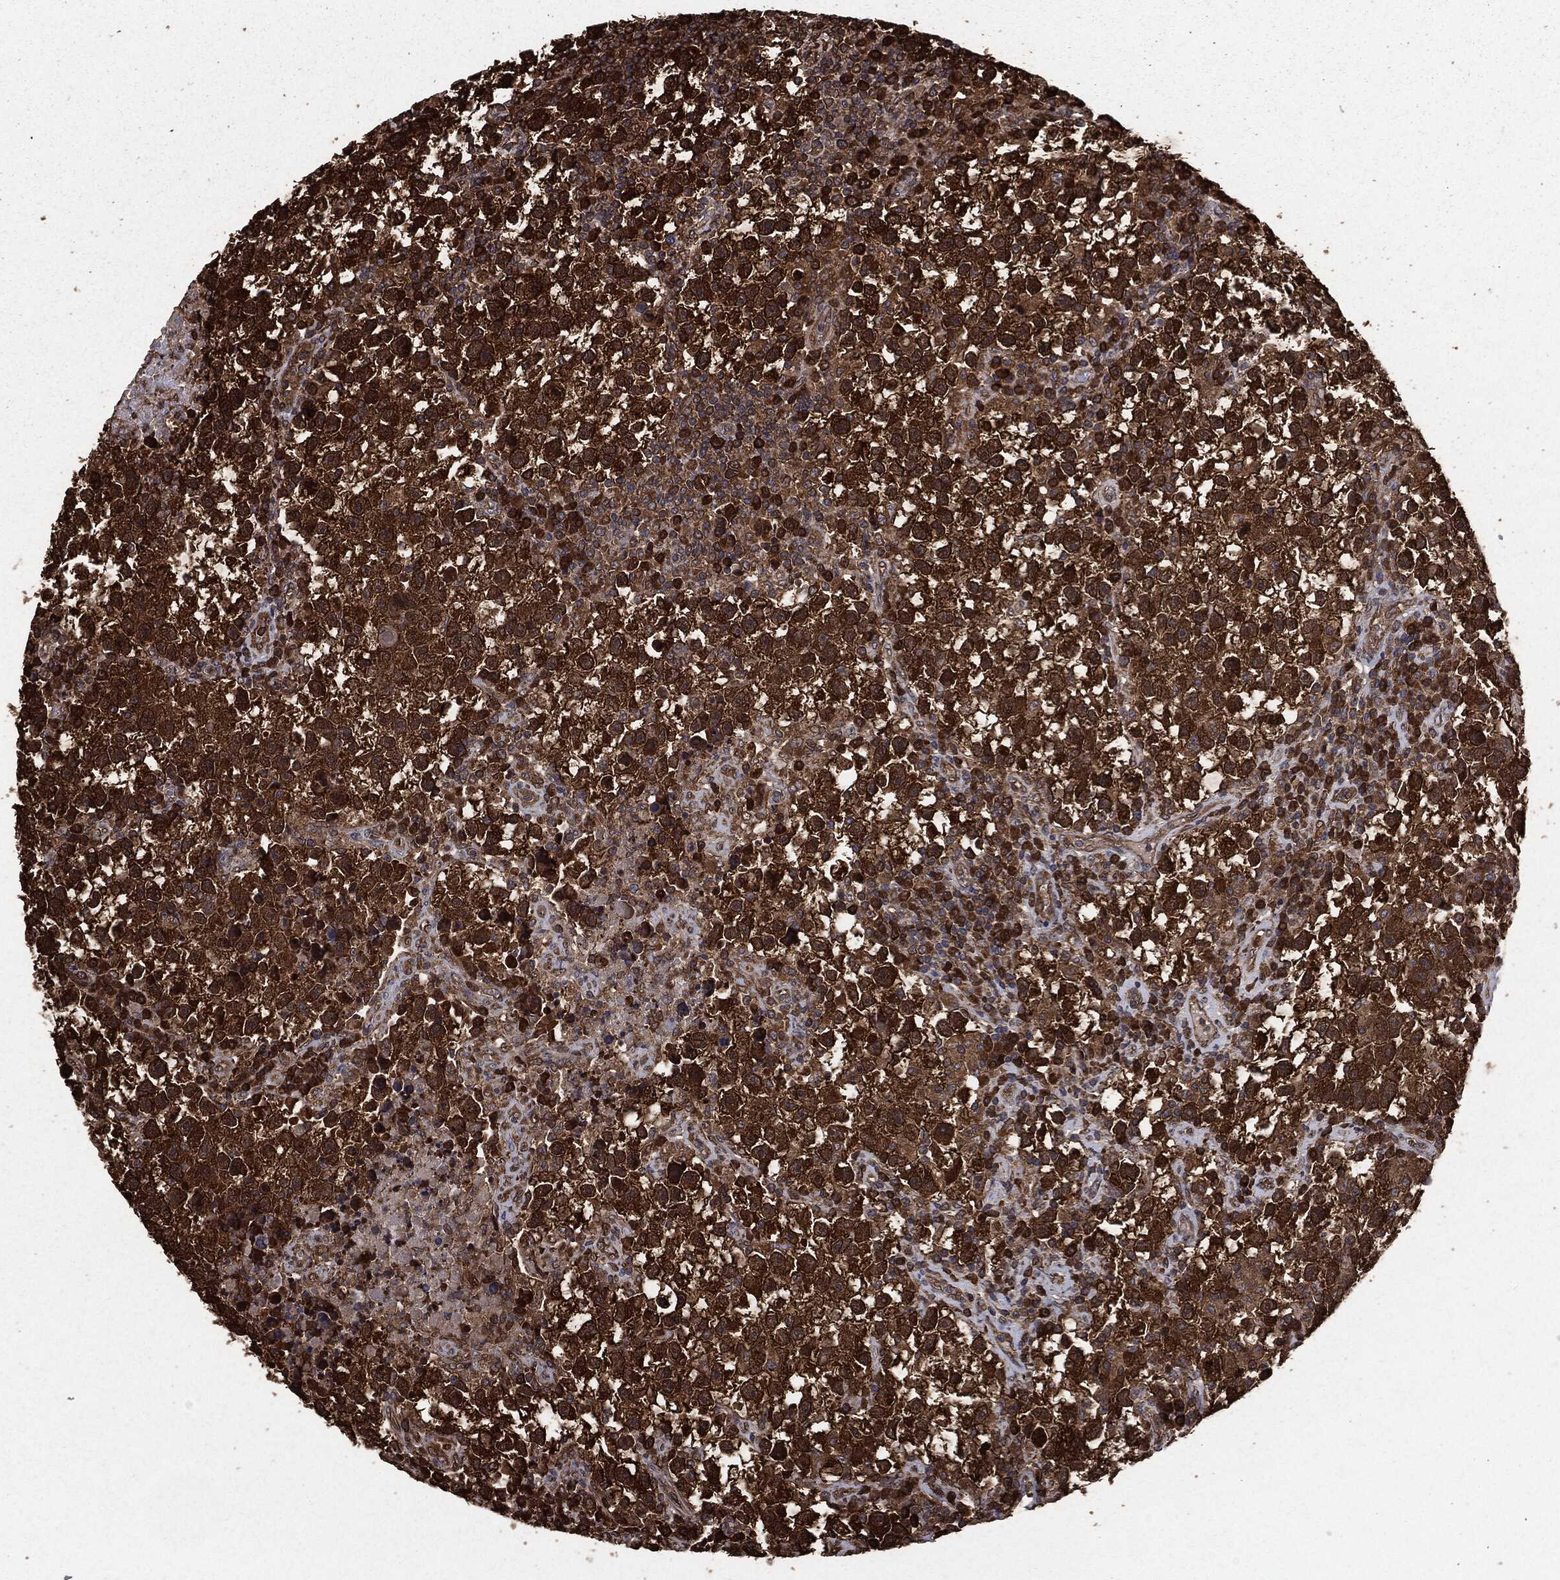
{"staining": {"intensity": "strong", "quantity": ">75%", "location": "cytoplasmic/membranous"}, "tissue": "testis cancer", "cell_type": "Tumor cells", "image_type": "cancer", "snomed": [{"axis": "morphology", "description": "Seminoma, NOS"}, {"axis": "topography", "description": "Testis"}], "caption": "The micrograph shows immunohistochemical staining of testis seminoma. There is strong cytoplasmic/membranous staining is identified in about >75% of tumor cells.", "gene": "NME1", "patient": {"sex": "male", "age": 47}}